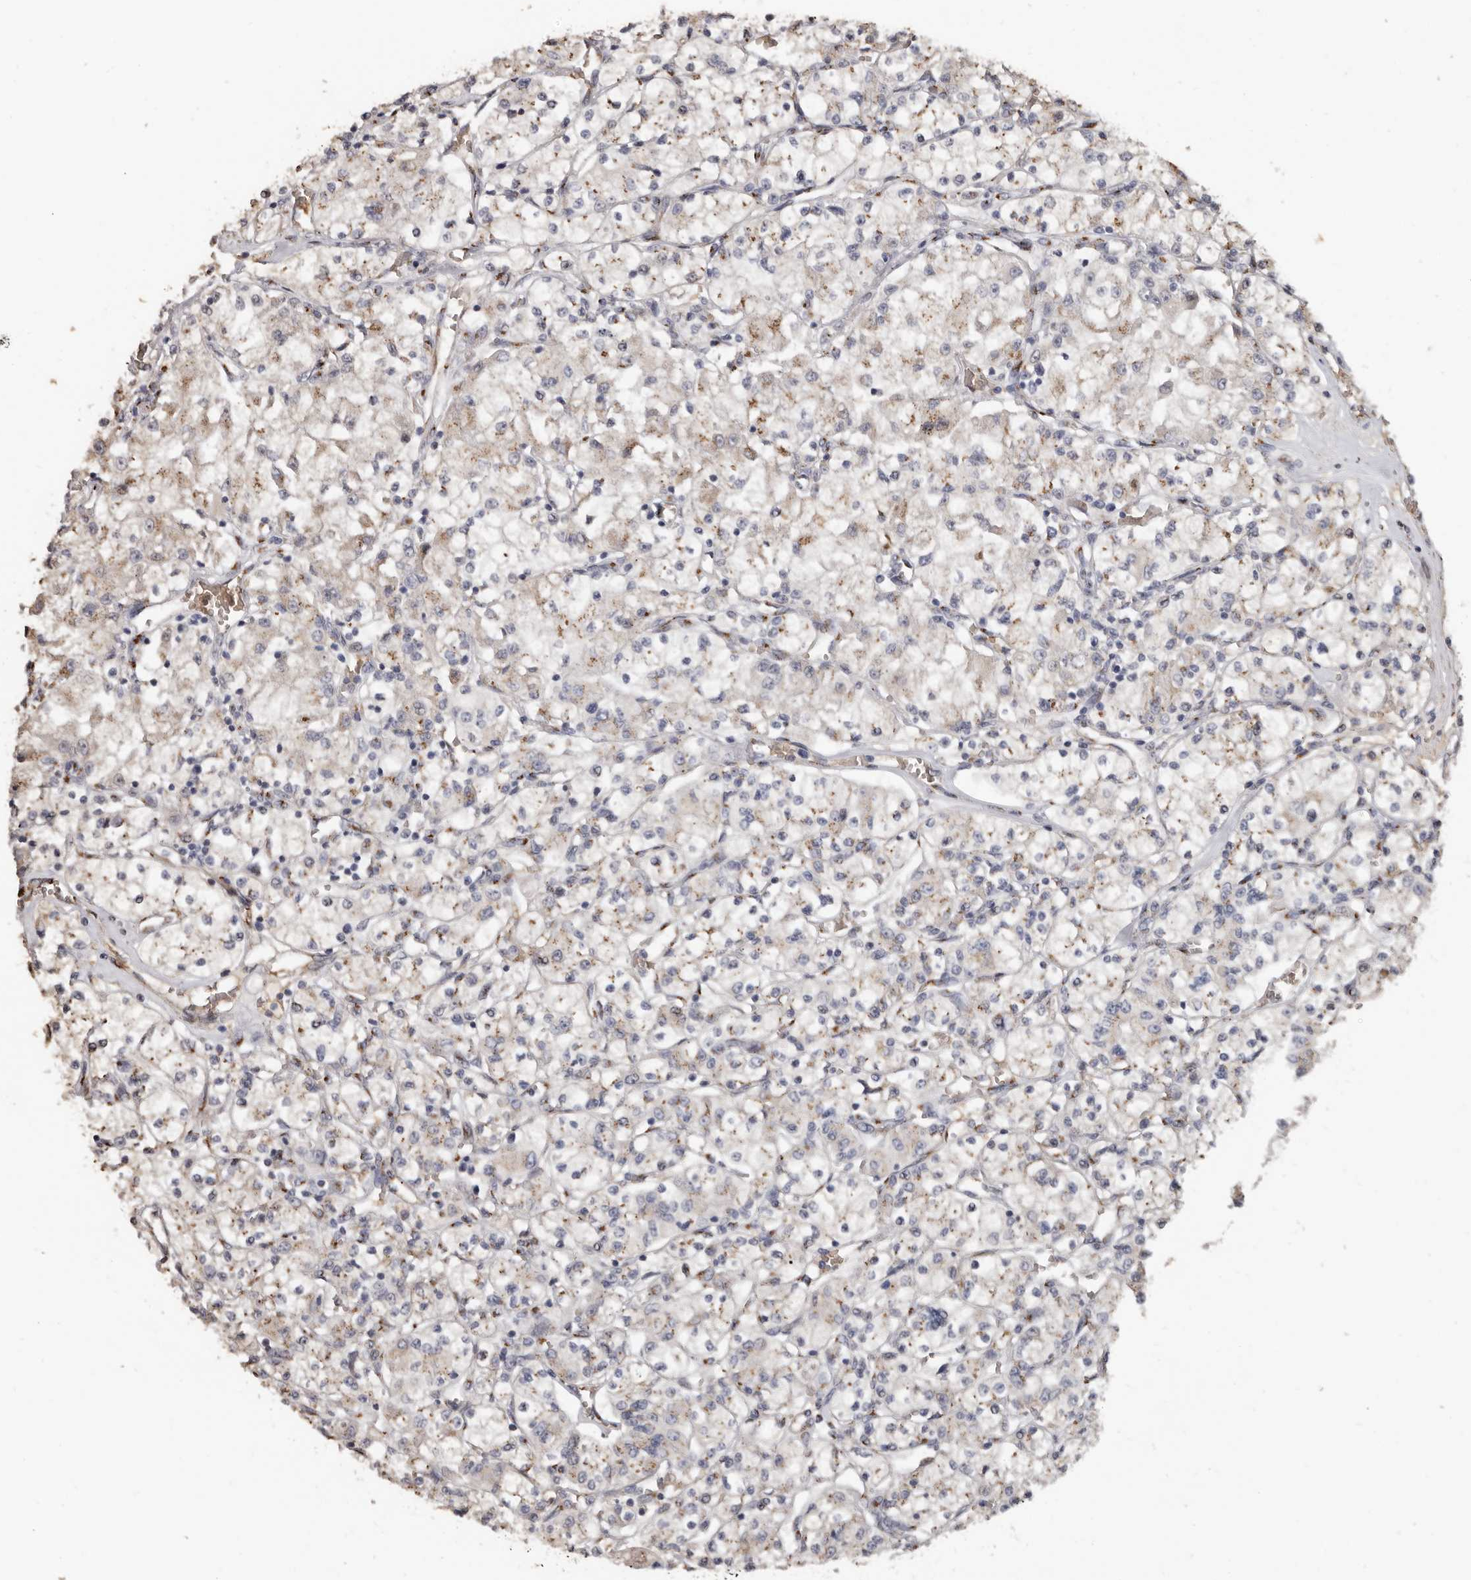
{"staining": {"intensity": "weak", "quantity": "25%-75%", "location": "cytoplasmic/membranous"}, "tissue": "renal cancer", "cell_type": "Tumor cells", "image_type": "cancer", "snomed": [{"axis": "morphology", "description": "Adenocarcinoma, NOS"}, {"axis": "topography", "description": "Kidney"}], "caption": "Protein analysis of adenocarcinoma (renal) tissue demonstrates weak cytoplasmic/membranous staining in approximately 25%-75% of tumor cells.", "gene": "ENTREP1", "patient": {"sex": "female", "age": 59}}